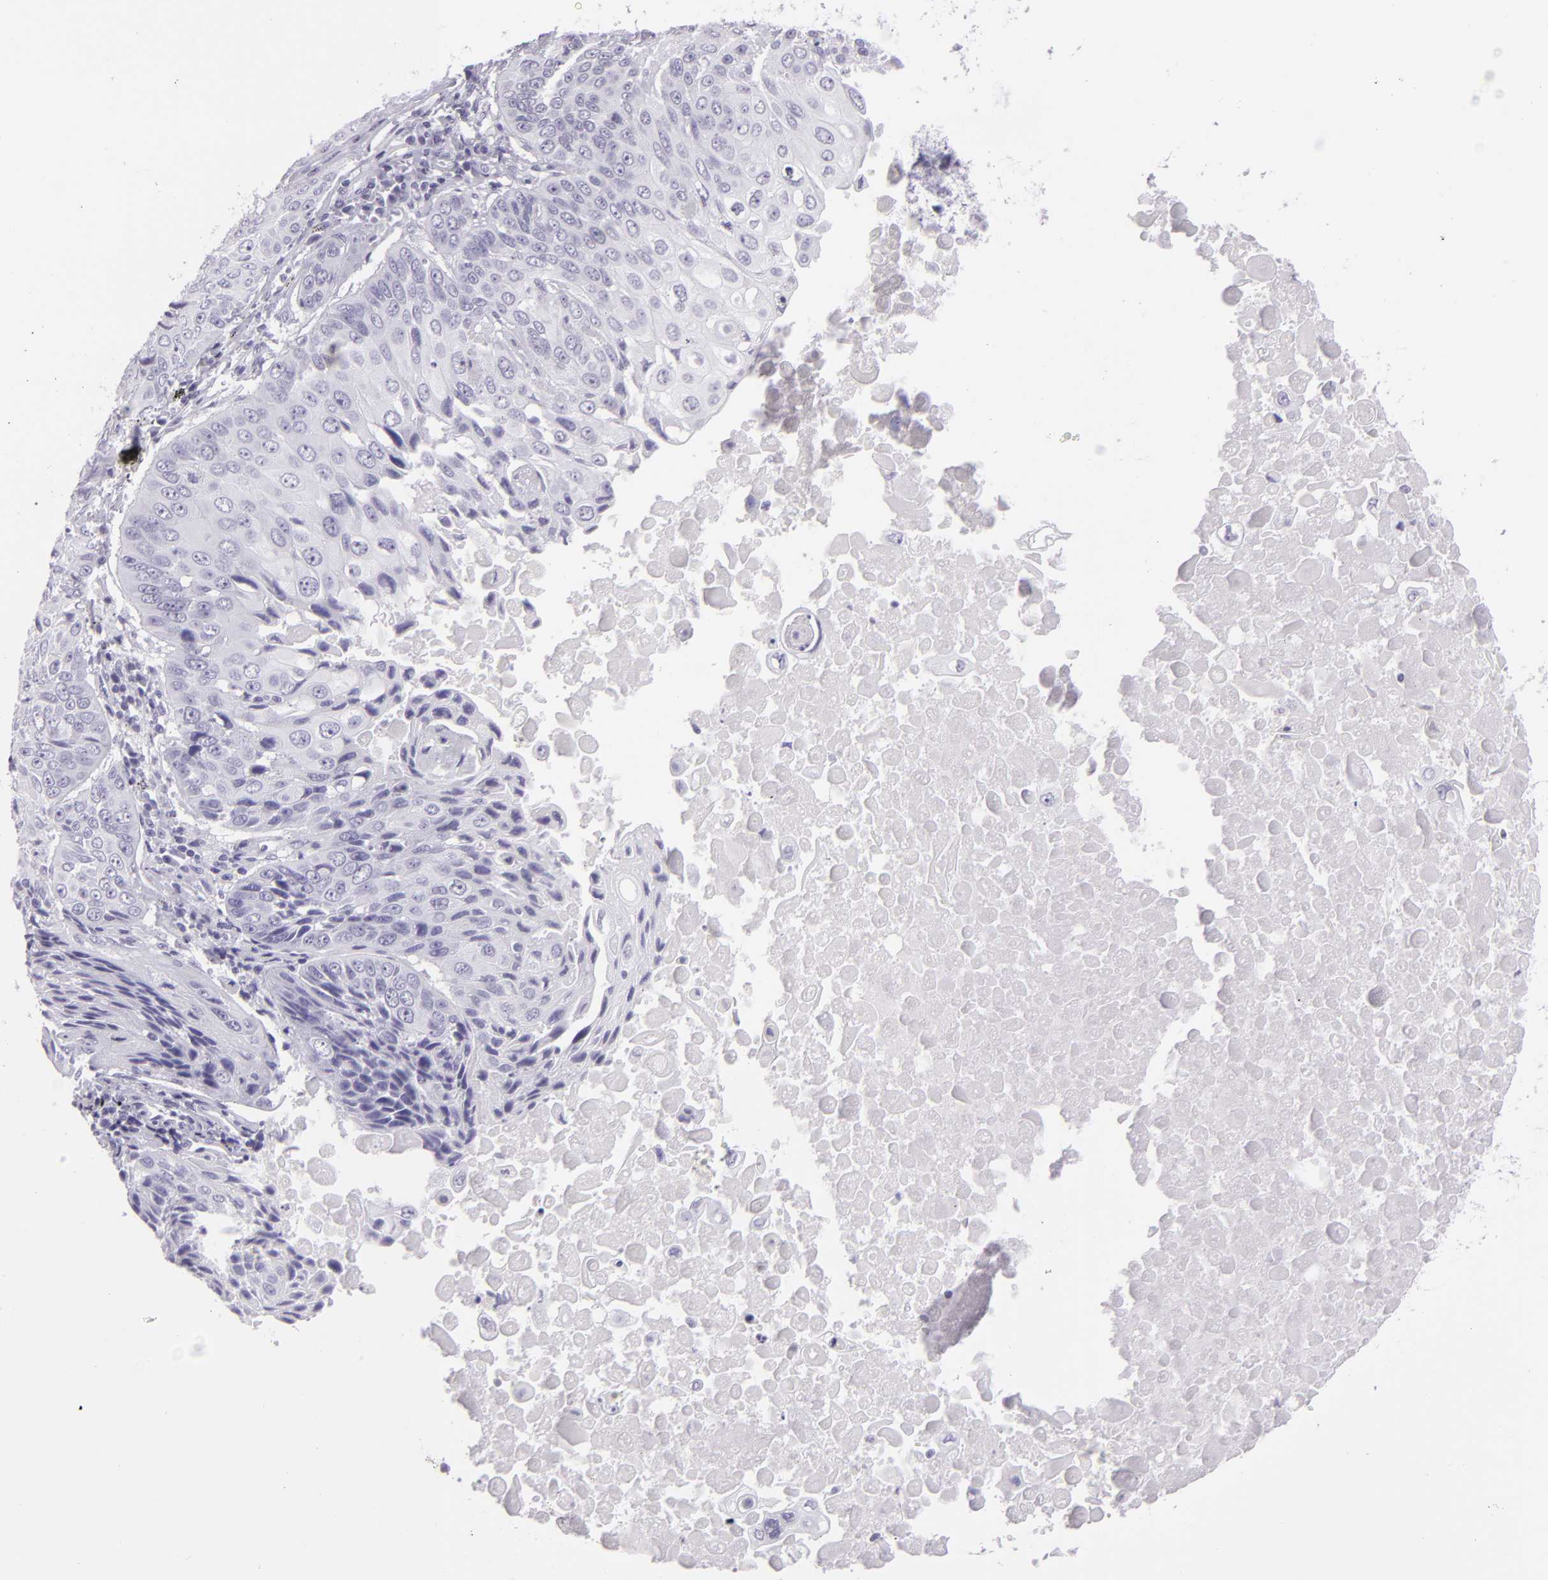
{"staining": {"intensity": "negative", "quantity": "none", "location": "none"}, "tissue": "lung cancer", "cell_type": "Tumor cells", "image_type": "cancer", "snomed": [{"axis": "morphology", "description": "Adenocarcinoma, NOS"}, {"axis": "topography", "description": "Lung"}], "caption": "This is an immunohistochemistry histopathology image of human lung adenocarcinoma. There is no staining in tumor cells.", "gene": "MUC6", "patient": {"sex": "male", "age": 60}}